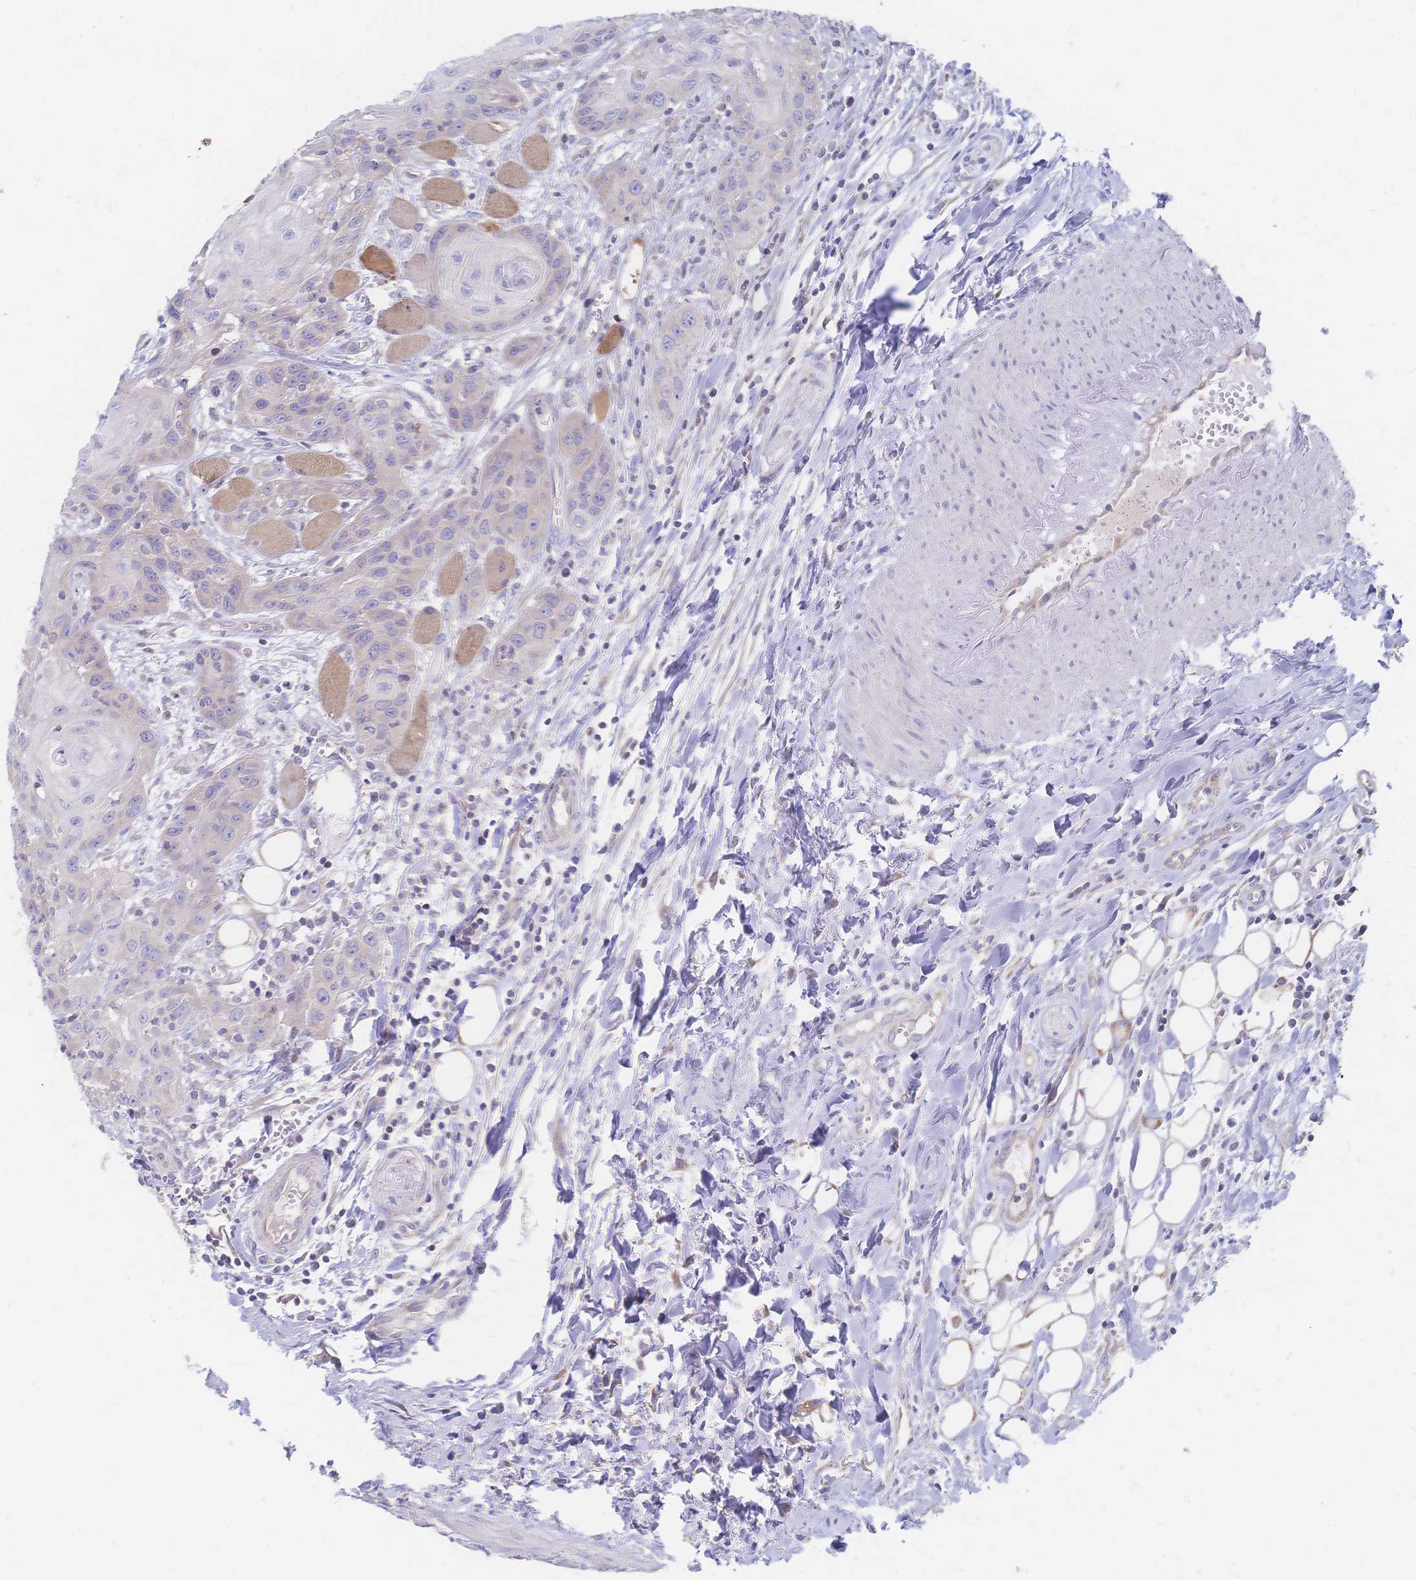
{"staining": {"intensity": "negative", "quantity": "none", "location": "none"}, "tissue": "head and neck cancer", "cell_type": "Tumor cells", "image_type": "cancer", "snomed": [{"axis": "morphology", "description": "Squamous cell carcinoma, NOS"}, {"axis": "topography", "description": "Oral tissue"}, {"axis": "topography", "description": "Head-Neck"}], "caption": "Head and neck cancer was stained to show a protein in brown. There is no significant positivity in tumor cells.", "gene": "CYB5A", "patient": {"sex": "male", "age": 58}}